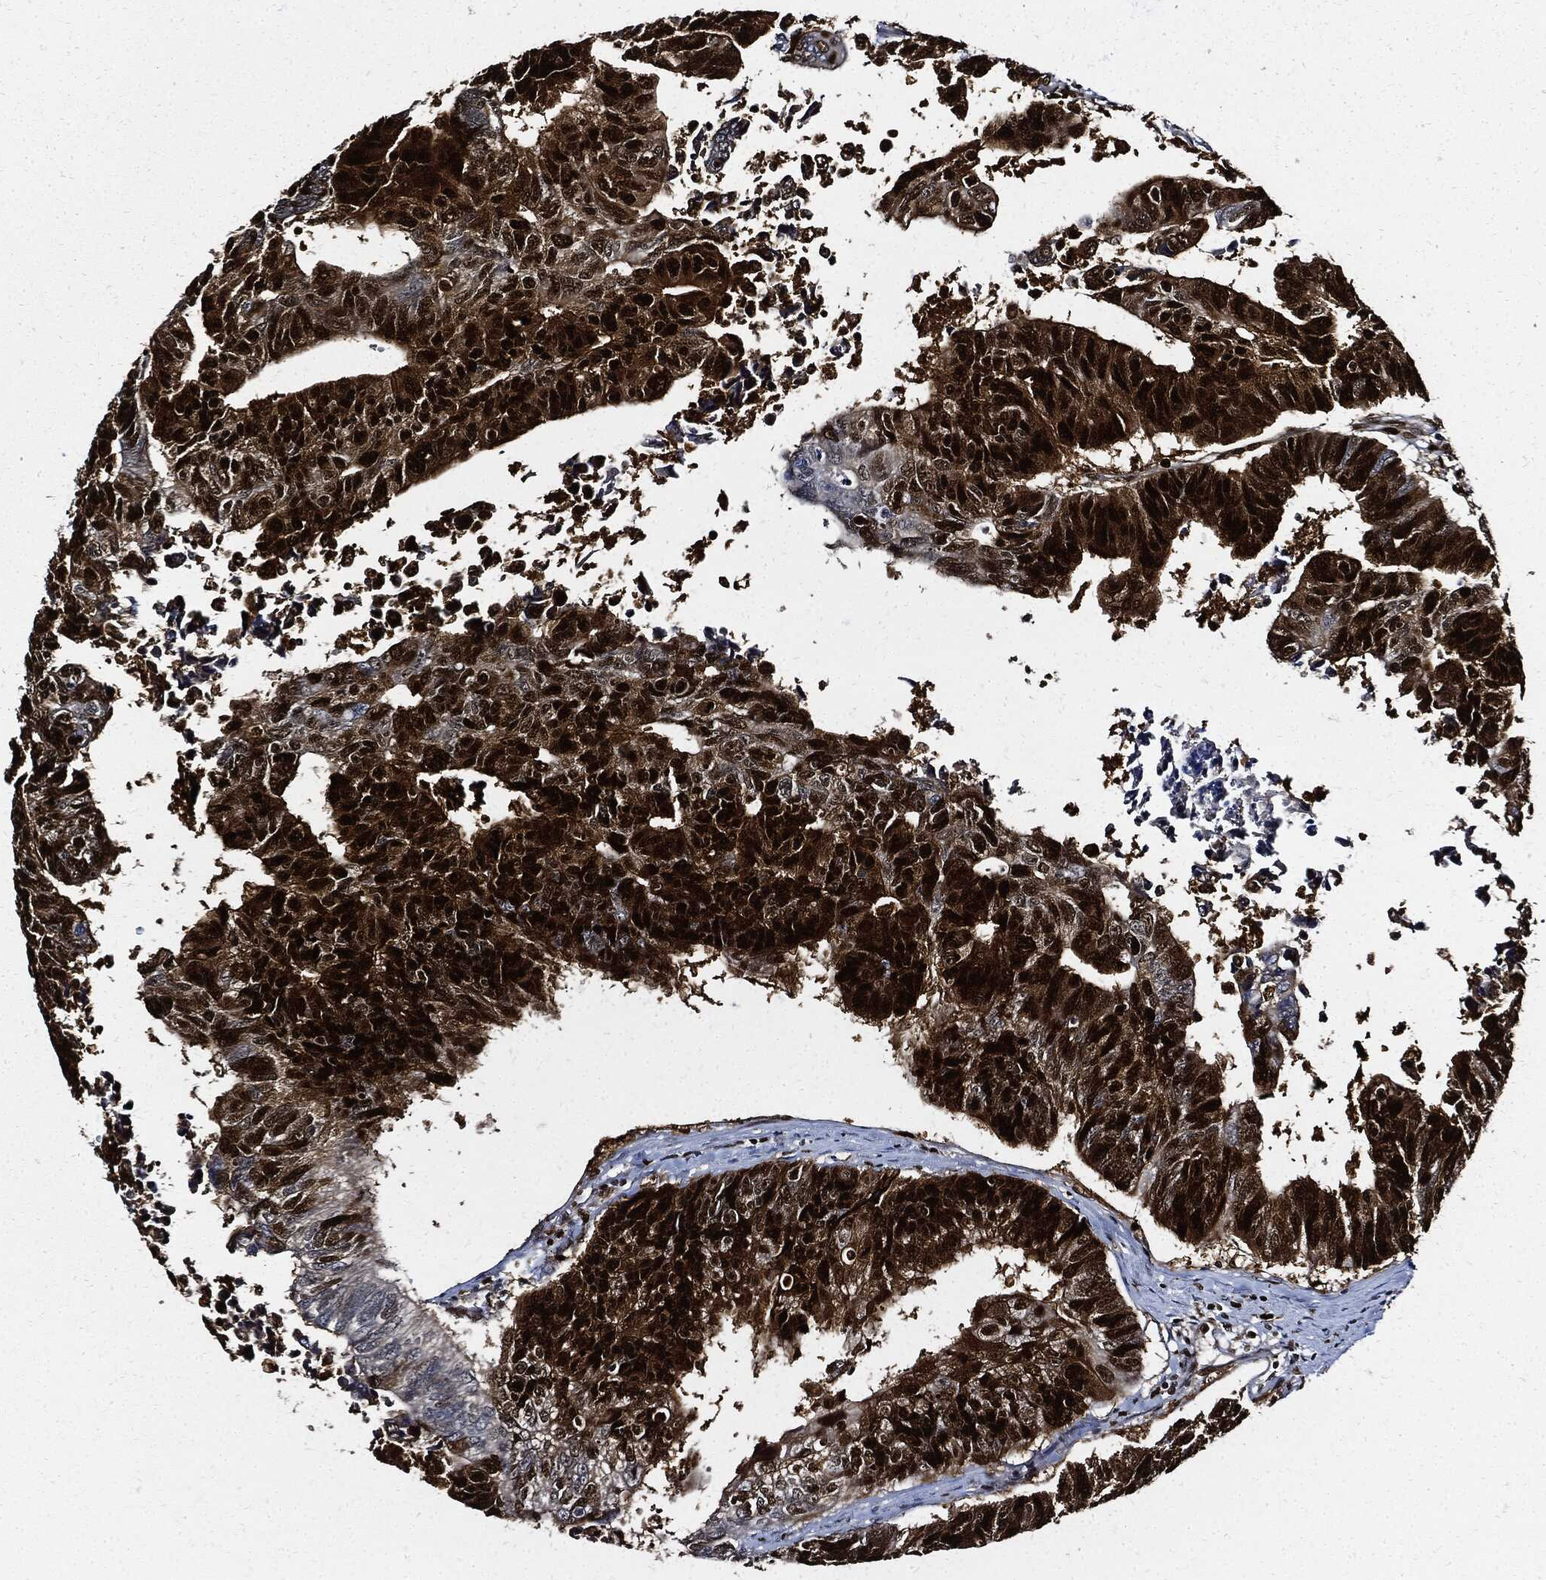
{"staining": {"intensity": "strong", "quantity": ">75%", "location": "nuclear"}, "tissue": "colorectal cancer", "cell_type": "Tumor cells", "image_type": "cancer", "snomed": [{"axis": "morphology", "description": "Adenocarcinoma, NOS"}, {"axis": "topography", "description": "Rectum"}], "caption": "Strong nuclear protein positivity is present in about >75% of tumor cells in adenocarcinoma (colorectal).", "gene": "PCNA", "patient": {"sex": "female", "age": 85}}